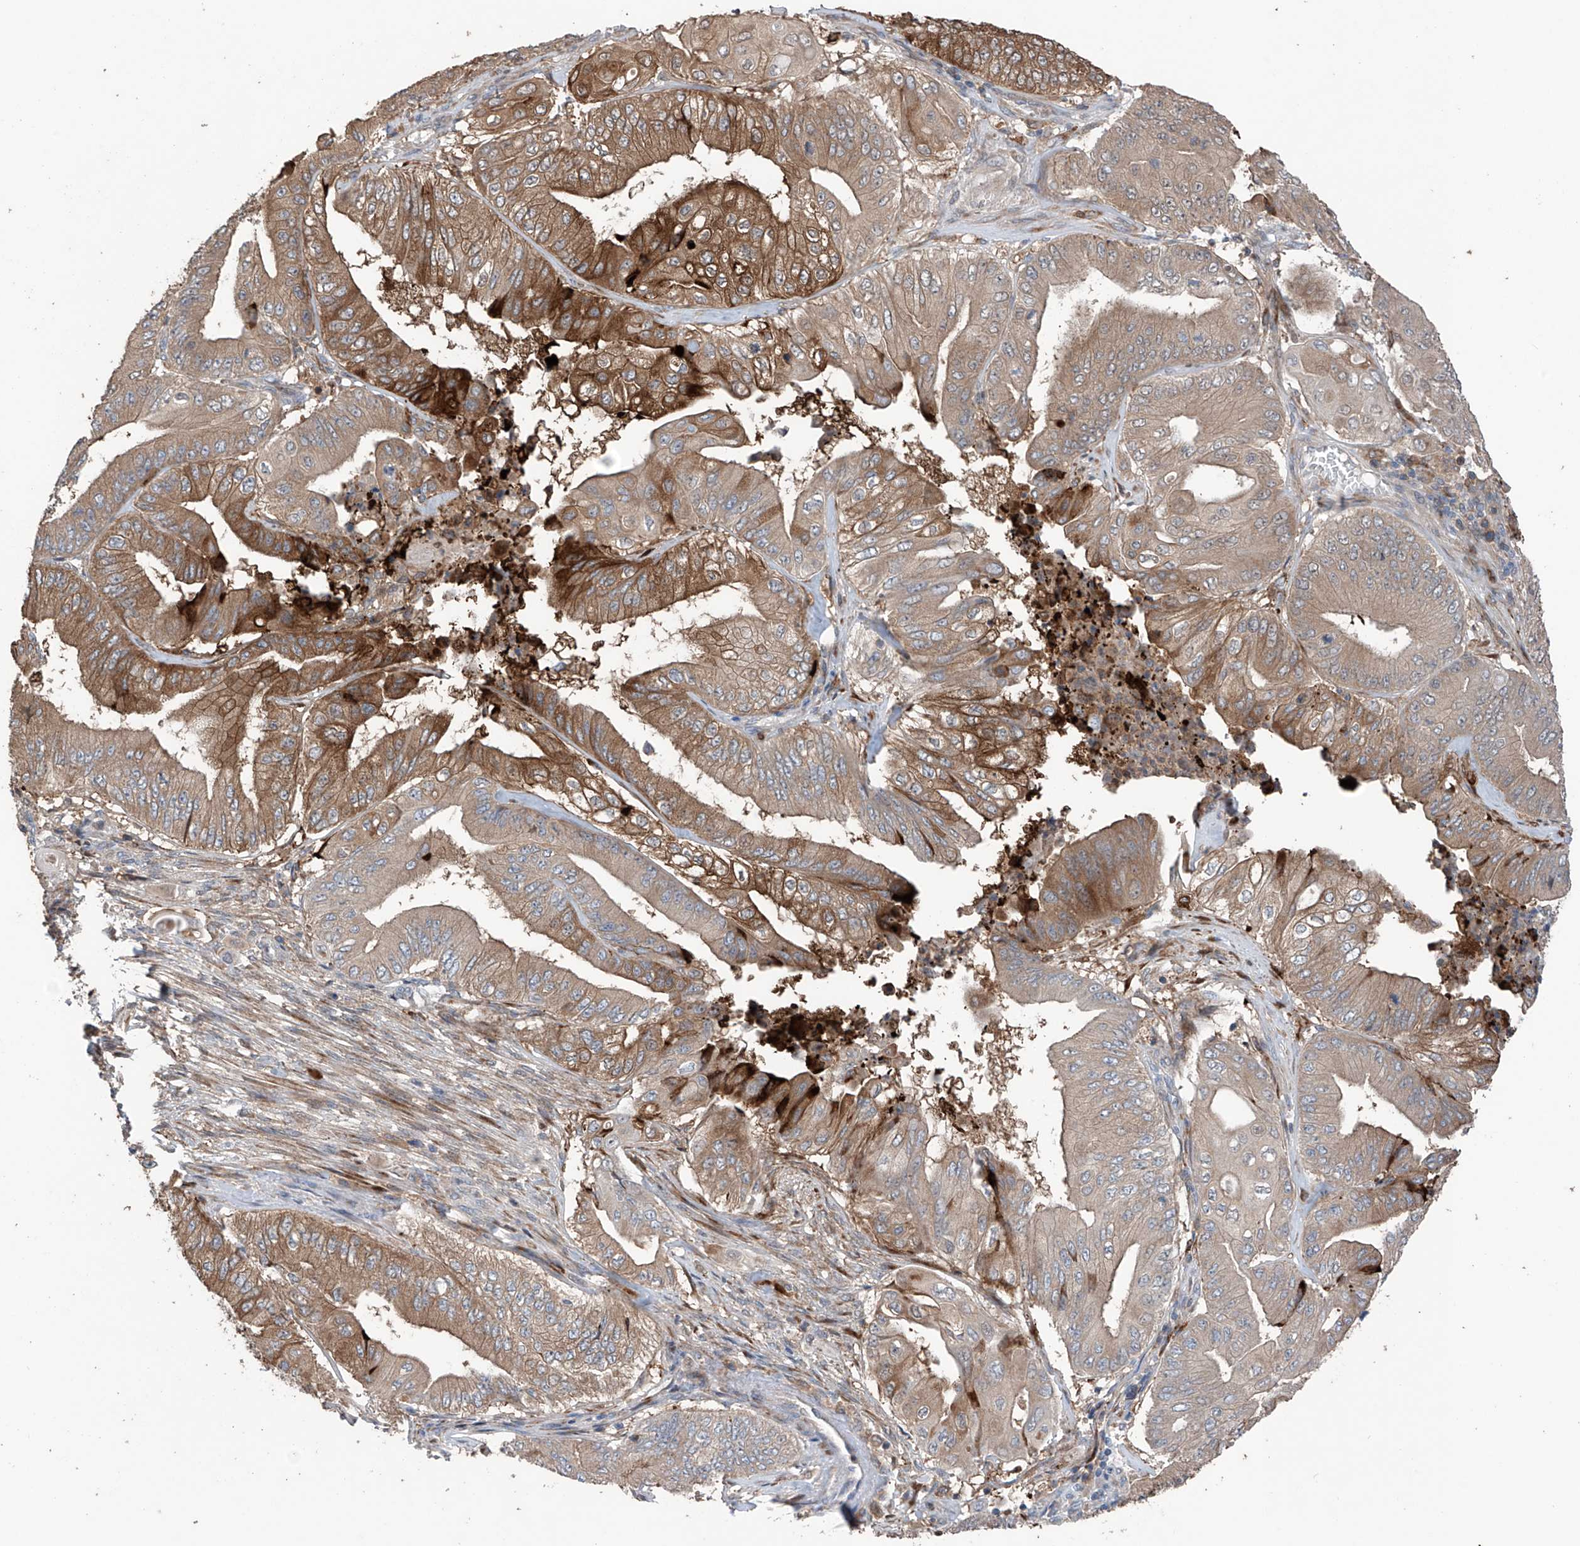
{"staining": {"intensity": "moderate", "quantity": ">75%", "location": "cytoplasmic/membranous"}, "tissue": "pancreatic cancer", "cell_type": "Tumor cells", "image_type": "cancer", "snomed": [{"axis": "morphology", "description": "Adenocarcinoma, NOS"}, {"axis": "topography", "description": "Pancreas"}], "caption": "The immunohistochemical stain shows moderate cytoplasmic/membranous positivity in tumor cells of pancreatic cancer tissue. (Stains: DAB (3,3'-diaminobenzidine) in brown, nuclei in blue, Microscopy: brightfield microscopy at high magnification).", "gene": "SAMD3", "patient": {"sex": "female", "age": 77}}